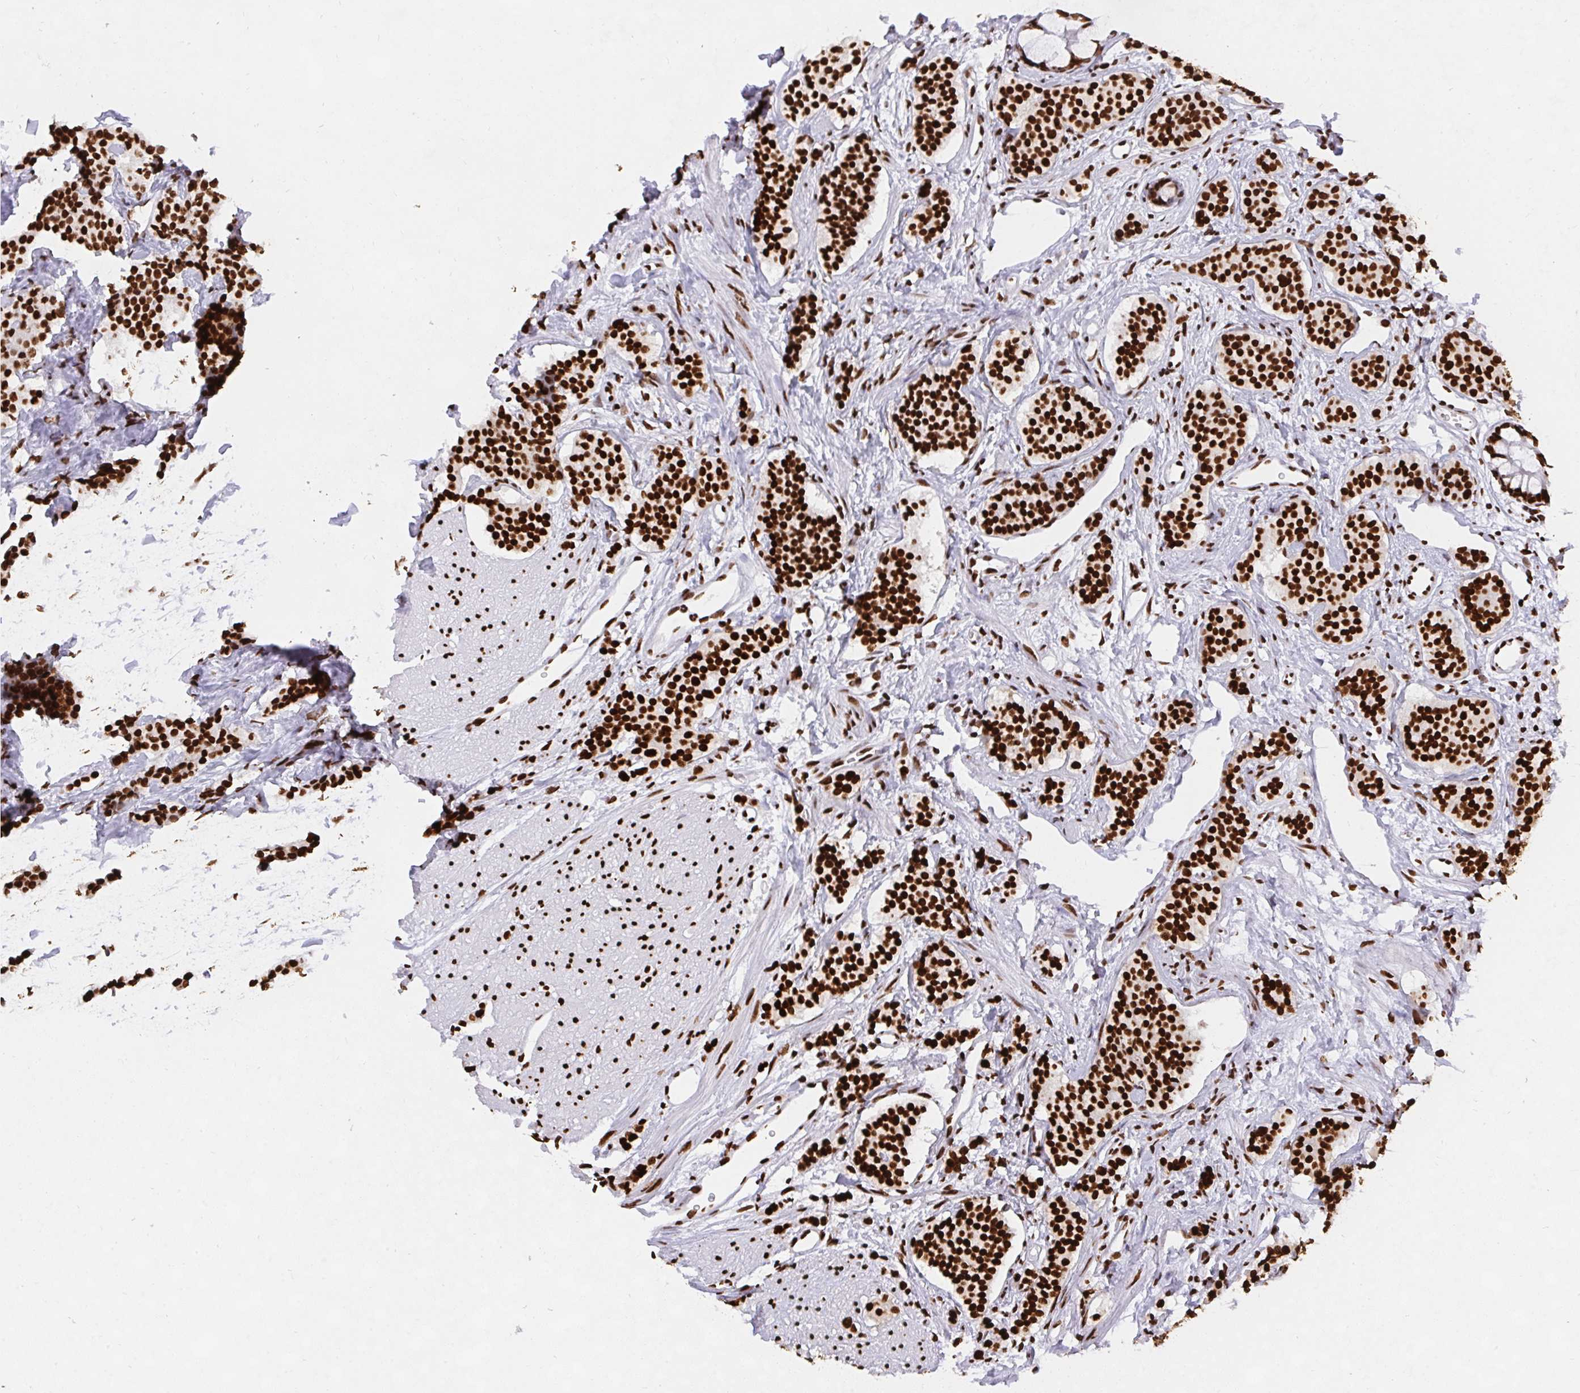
{"staining": {"intensity": "strong", "quantity": ">75%", "location": "nuclear"}, "tissue": "carcinoid", "cell_type": "Tumor cells", "image_type": "cancer", "snomed": [{"axis": "morphology", "description": "Carcinoid, malignant, NOS"}, {"axis": "topography", "description": "Small intestine"}], "caption": "Immunohistochemistry of human carcinoid shows high levels of strong nuclear positivity in about >75% of tumor cells. (DAB (3,3'-diaminobenzidine) IHC with brightfield microscopy, high magnification).", "gene": "HNRNPL", "patient": {"sex": "female", "age": 64}}